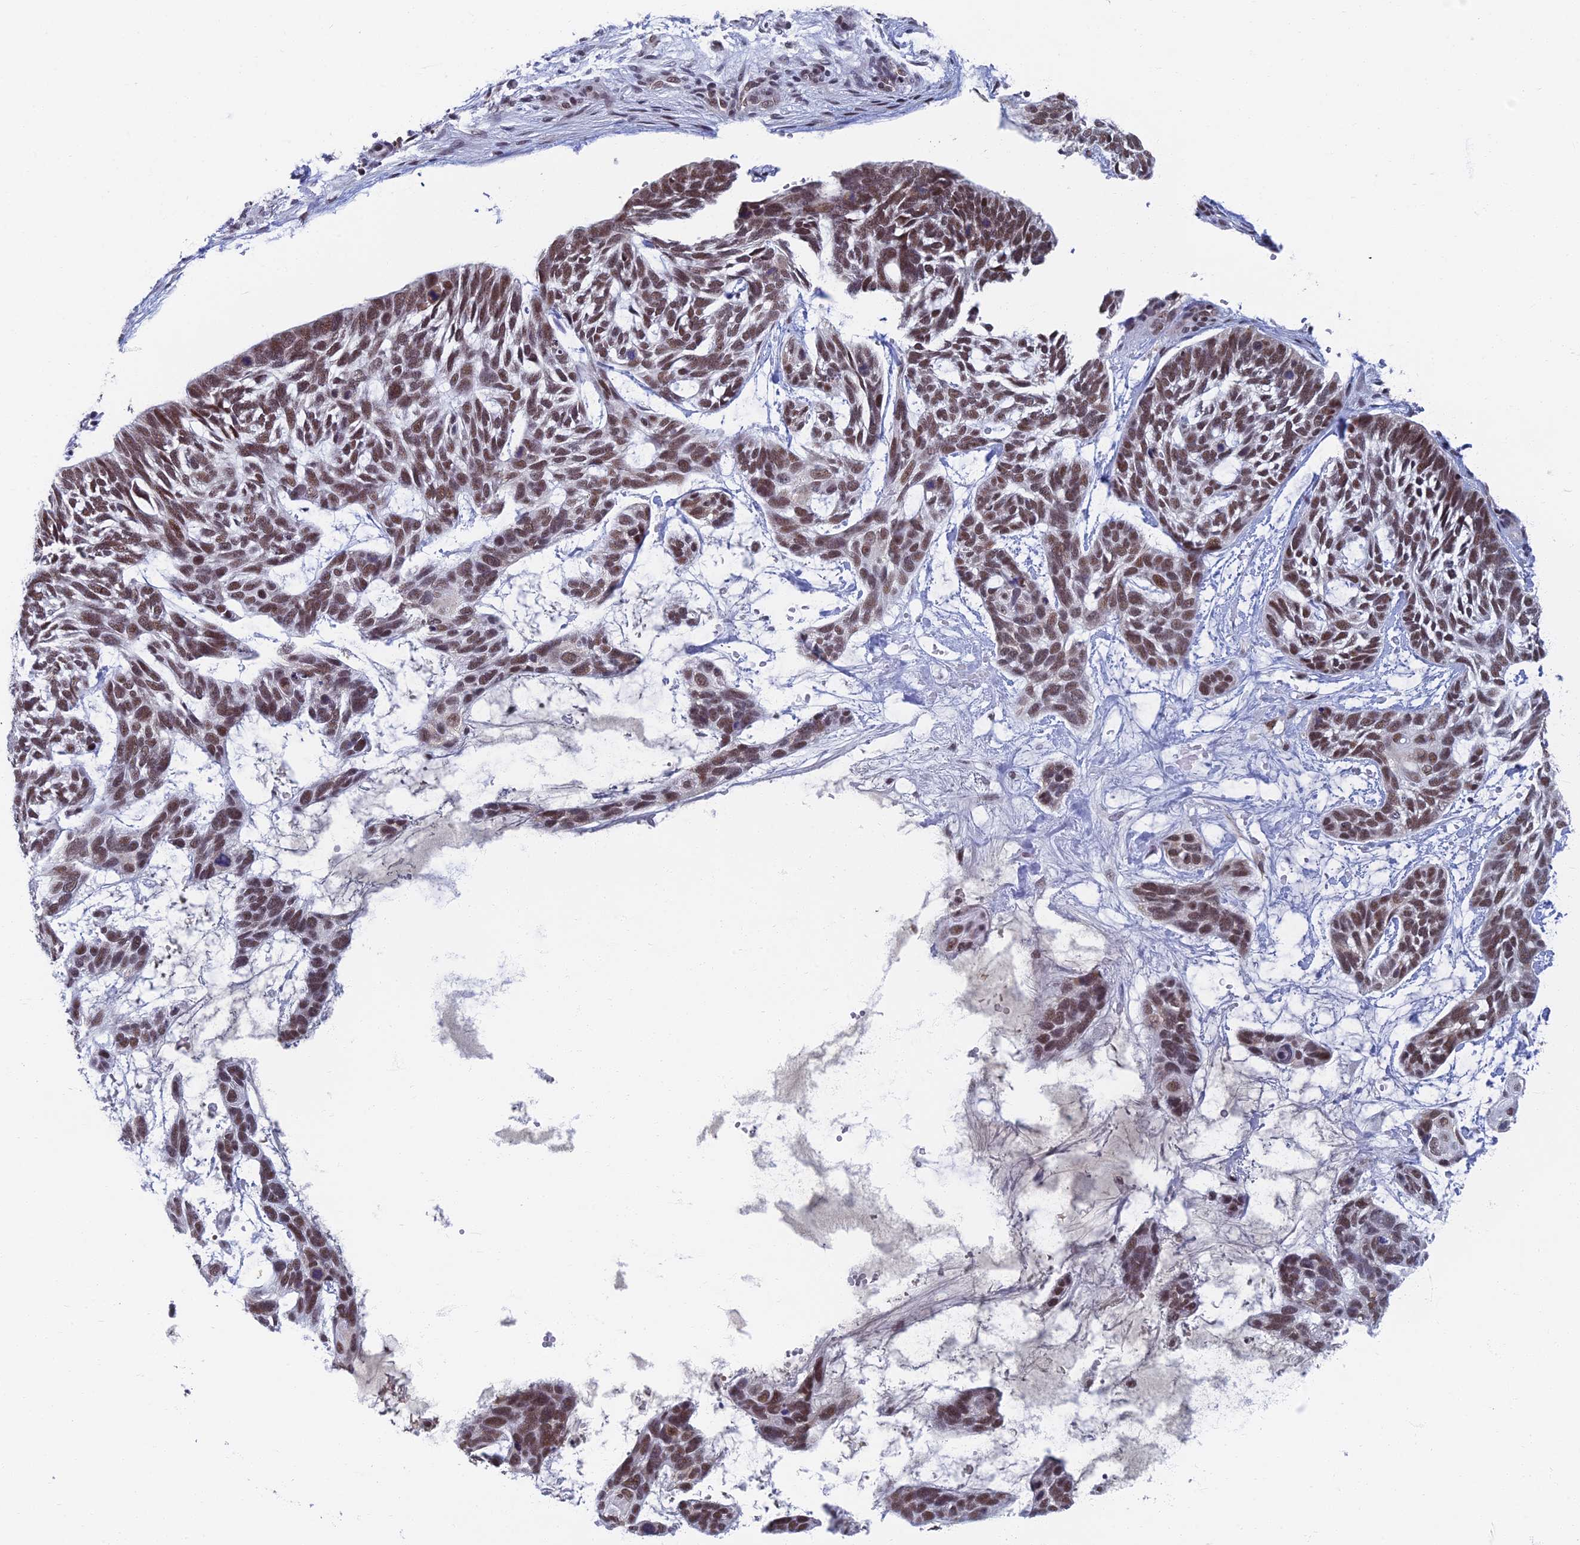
{"staining": {"intensity": "moderate", "quantity": ">75%", "location": "nuclear"}, "tissue": "skin cancer", "cell_type": "Tumor cells", "image_type": "cancer", "snomed": [{"axis": "morphology", "description": "Basal cell carcinoma"}, {"axis": "topography", "description": "Skin"}], "caption": "Moderate nuclear protein expression is present in approximately >75% of tumor cells in basal cell carcinoma (skin).", "gene": "TAF13", "patient": {"sex": "male", "age": 88}}